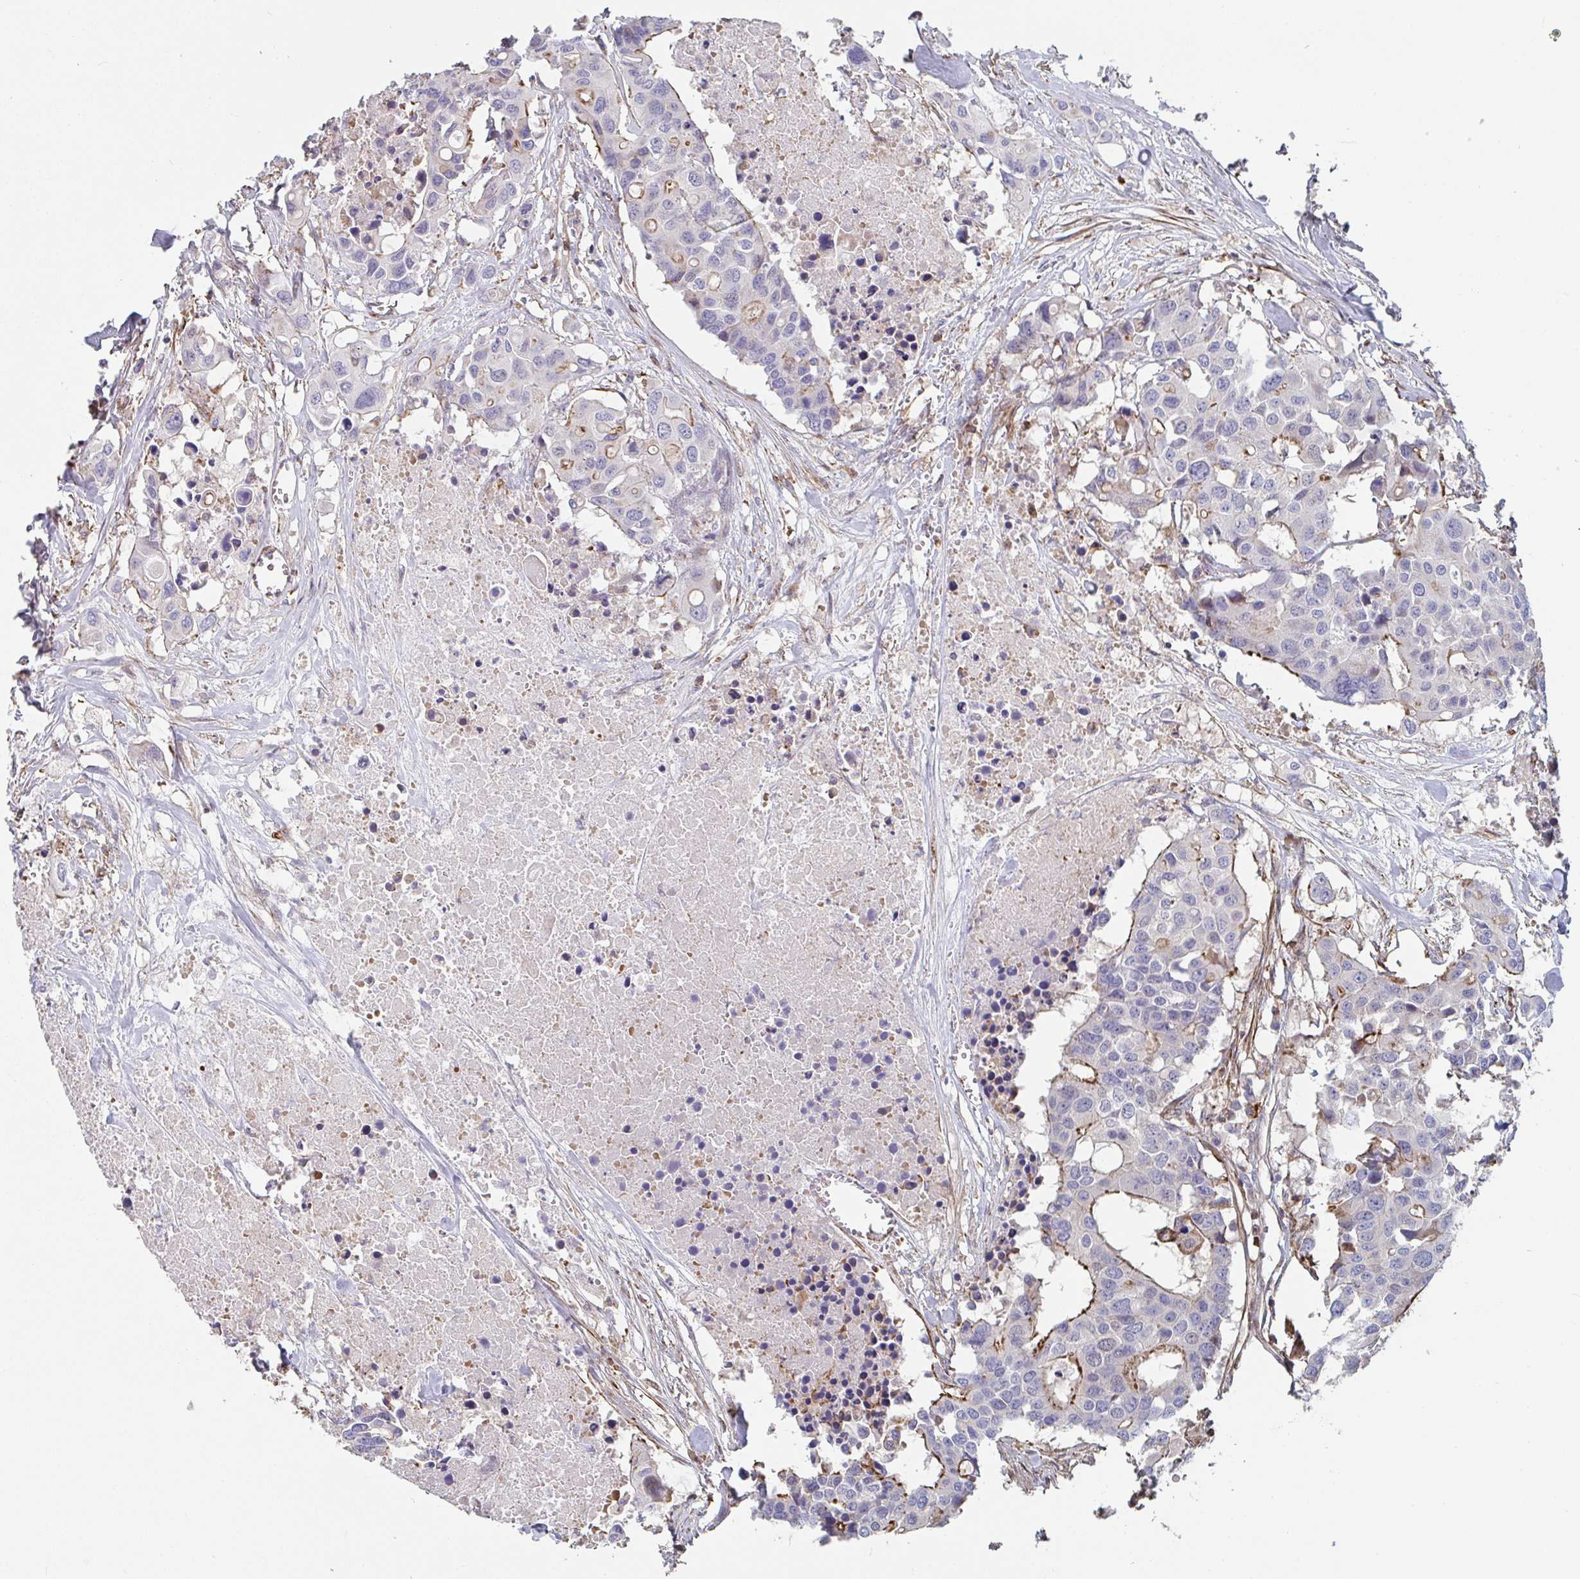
{"staining": {"intensity": "moderate", "quantity": "<25%", "location": "cytoplasmic/membranous"}, "tissue": "colorectal cancer", "cell_type": "Tumor cells", "image_type": "cancer", "snomed": [{"axis": "morphology", "description": "Adenocarcinoma, NOS"}, {"axis": "topography", "description": "Colon"}], "caption": "A low amount of moderate cytoplasmic/membranous positivity is appreciated in approximately <25% of tumor cells in colorectal cancer (adenocarcinoma) tissue.", "gene": "FZD2", "patient": {"sex": "male", "age": 77}}